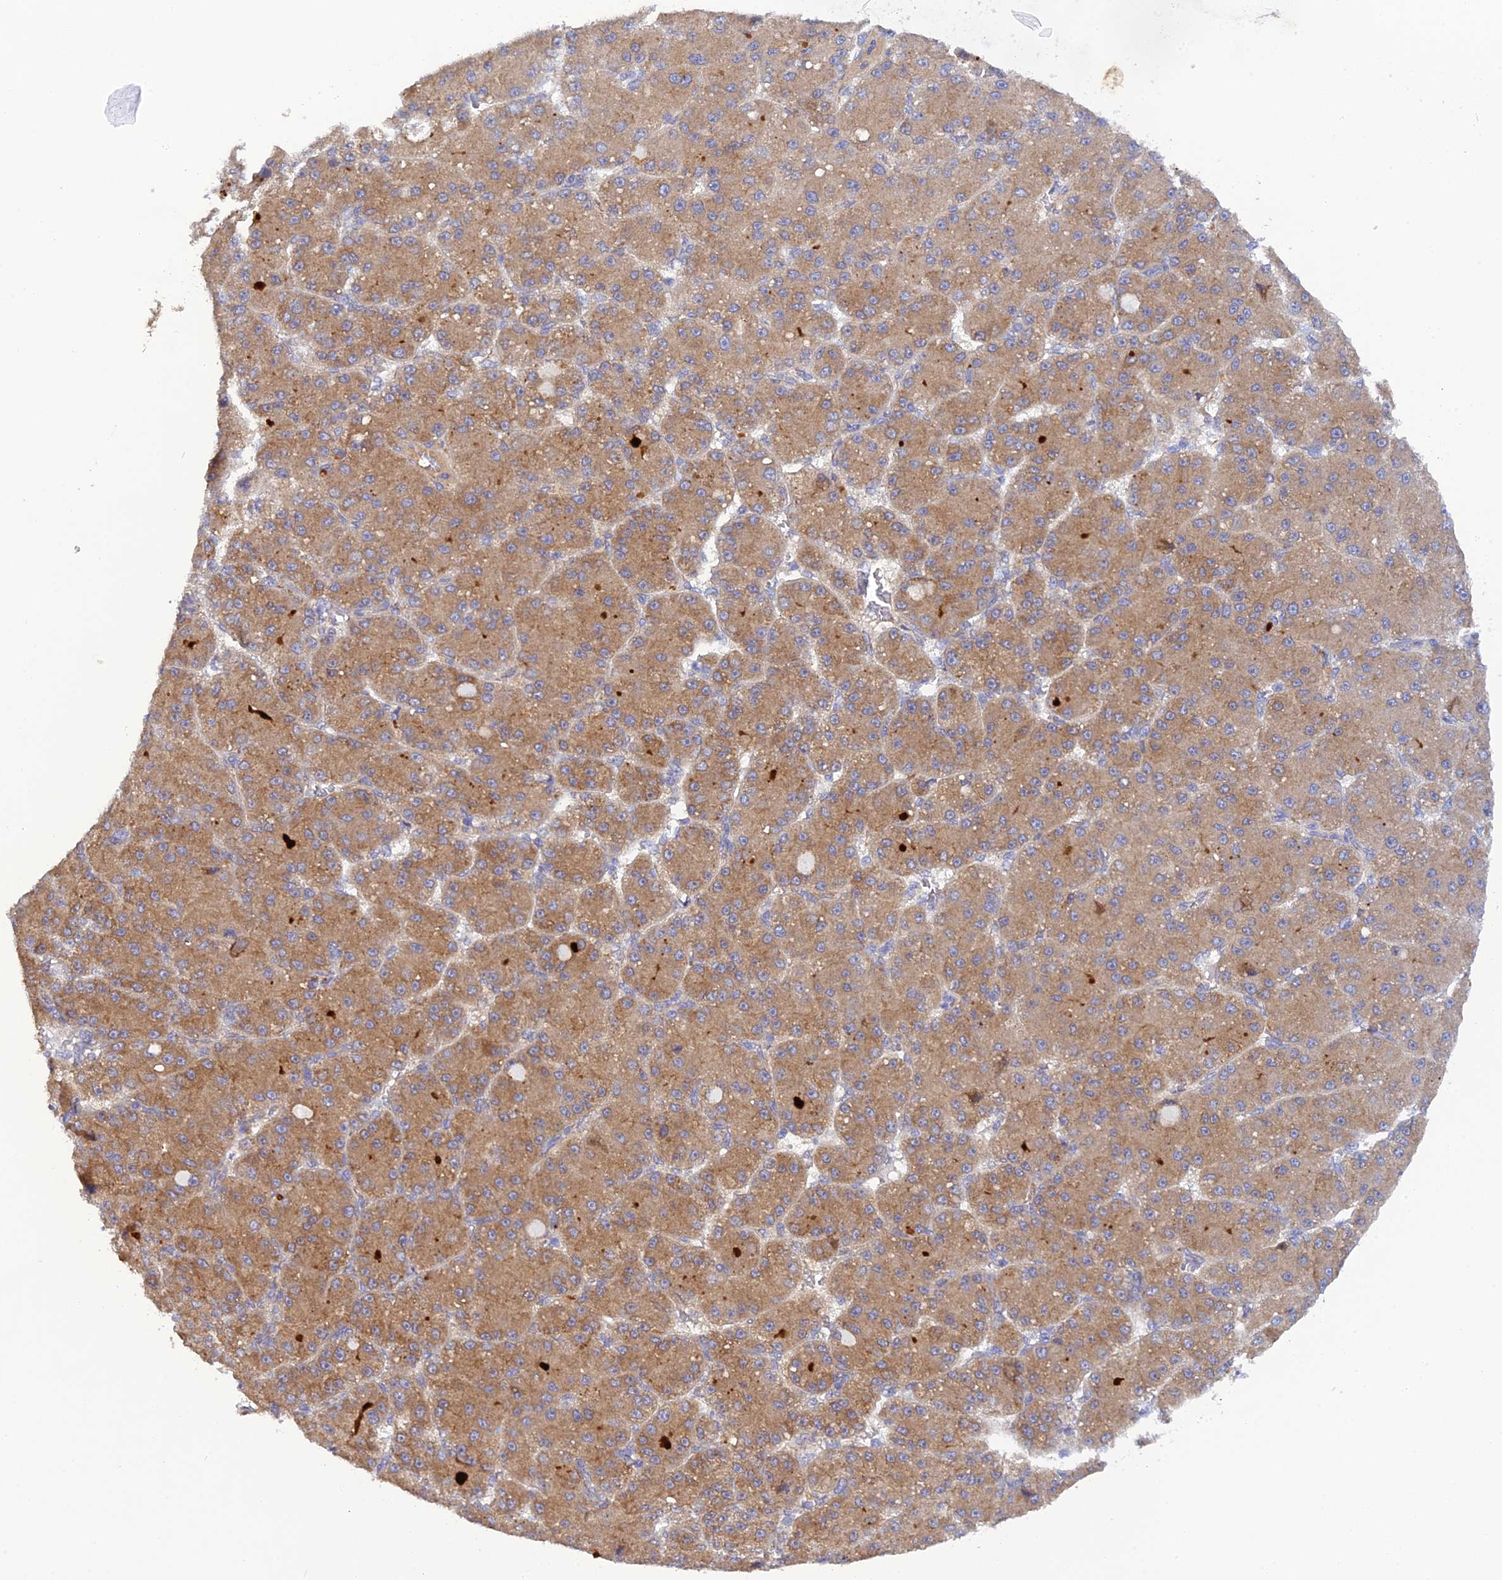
{"staining": {"intensity": "moderate", "quantity": ">75%", "location": "cytoplasmic/membranous"}, "tissue": "liver cancer", "cell_type": "Tumor cells", "image_type": "cancer", "snomed": [{"axis": "morphology", "description": "Carcinoma, Hepatocellular, NOS"}, {"axis": "topography", "description": "Liver"}], "caption": "Moderate cytoplasmic/membranous staining for a protein is seen in about >75% of tumor cells of hepatocellular carcinoma (liver) using immunohistochemistry.", "gene": "P3H3", "patient": {"sex": "male", "age": 67}}